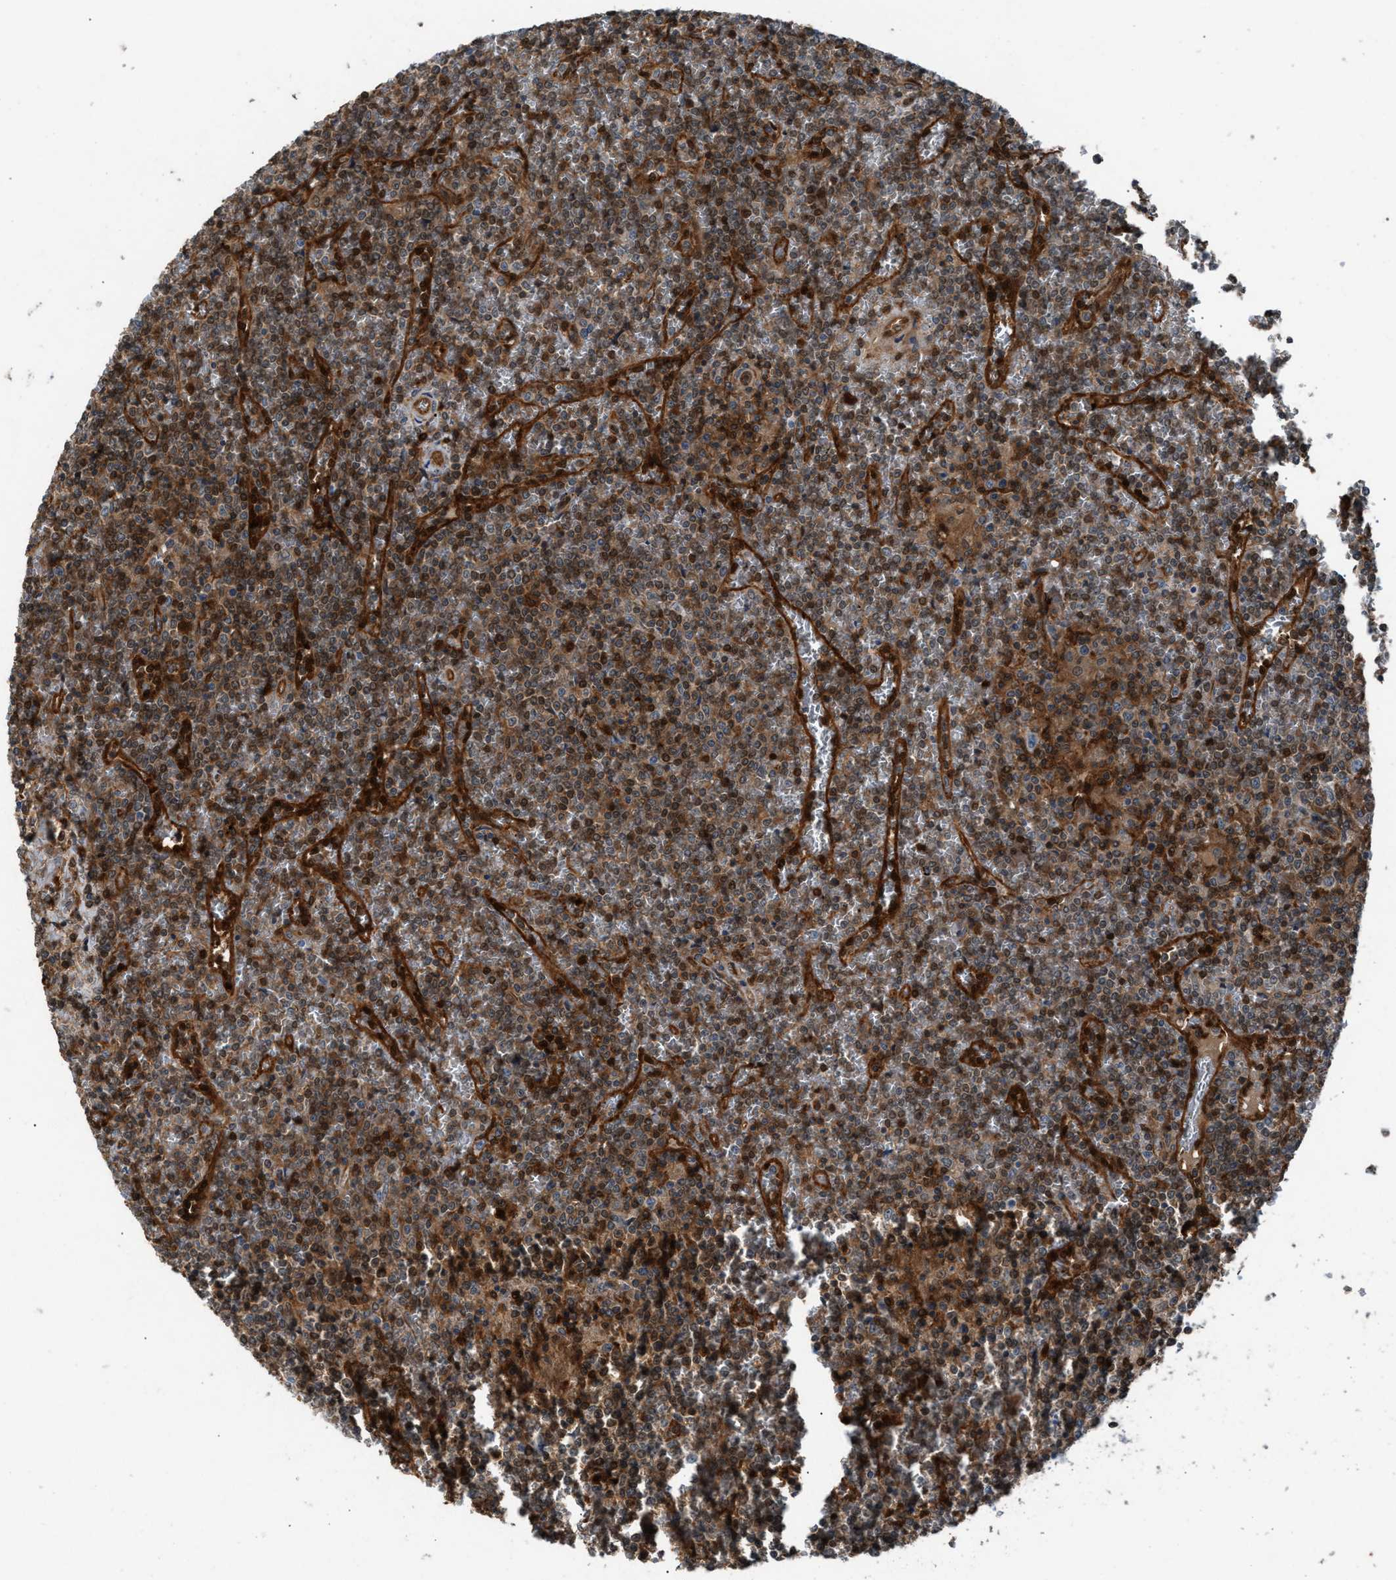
{"staining": {"intensity": "strong", "quantity": "25%-75%", "location": "cytoplasmic/membranous"}, "tissue": "lymphoma", "cell_type": "Tumor cells", "image_type": "cancer", "snomed": [{"axis": "morphology", "description": "Malignant lymphoma, non-Hodgkin's type, Low grade"}, {"axis": "topography", "description": "Spleen"}], "caption": "High-power microscopy captured an IHC micrograph of low-grade malignant lymphoma, non-Hodgkin's type, revealing strong cytoplasmic/membranous staining in approximately 25%-75% of tumor cells.", "gene": "TPK1", "patient": {"sex": "female", "age": 19}}